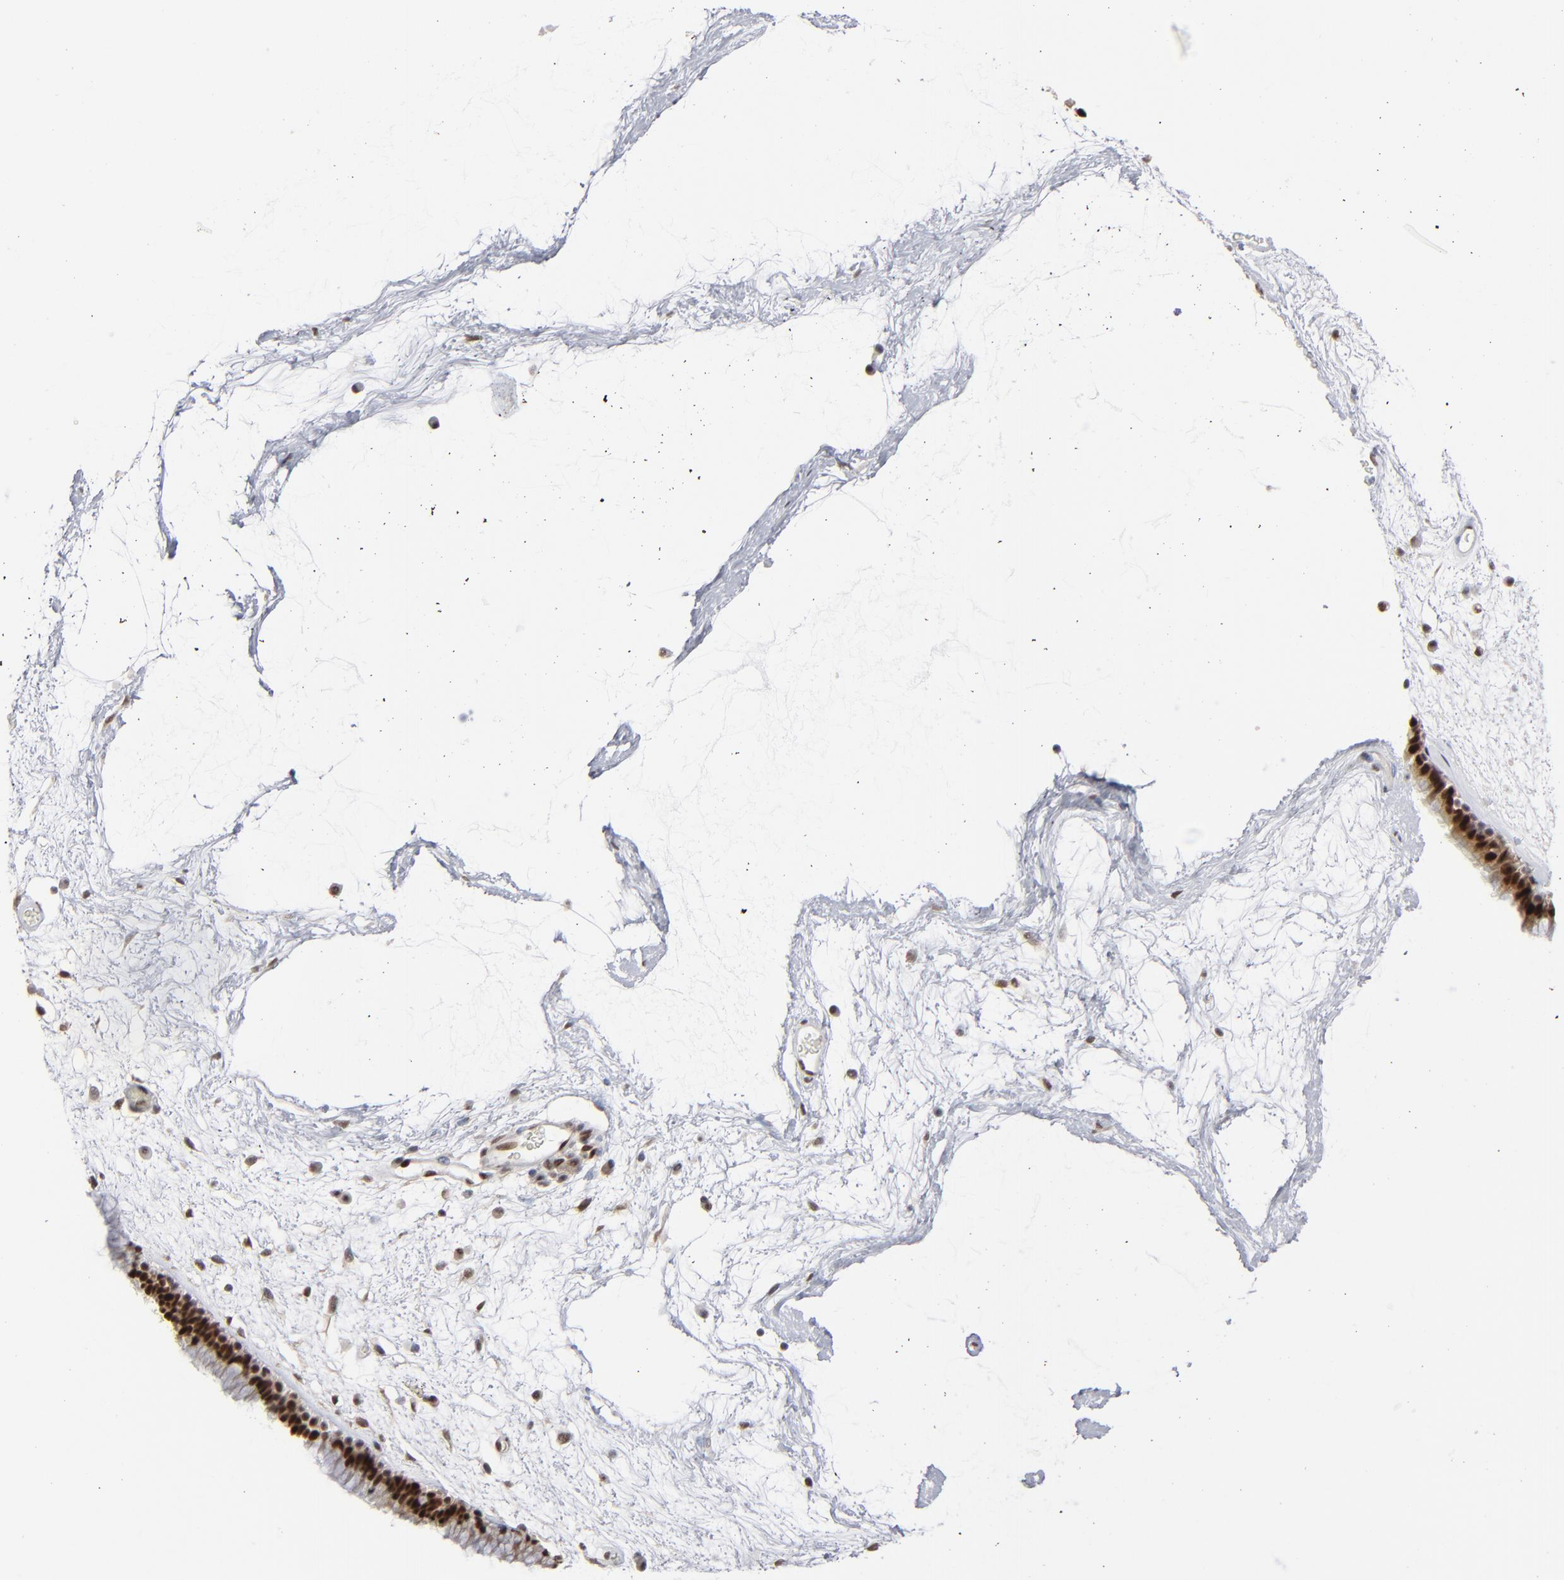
{"staining": {"intensity": "strong", "quantity": ">75%", "location": "nuclear"}, "tissue": "nasopharynx", "cell_type": "Respiratory epithelial cells", "image_type": "normal", "snomed": [{"axis": "morphology", "description": "Normal tissue, NOS"}, {"axis": "morphology", "description": "Inflammation, NOS"}, {"axis": "topography", "description": "Nasopharynx"}], "caption": "Nasopharynx stained for a protein exhibits strong nuclear positivity in respiratory epithelial cells.", "gene": "IRF9", "patient": {"sex": "male", "age": 48}}